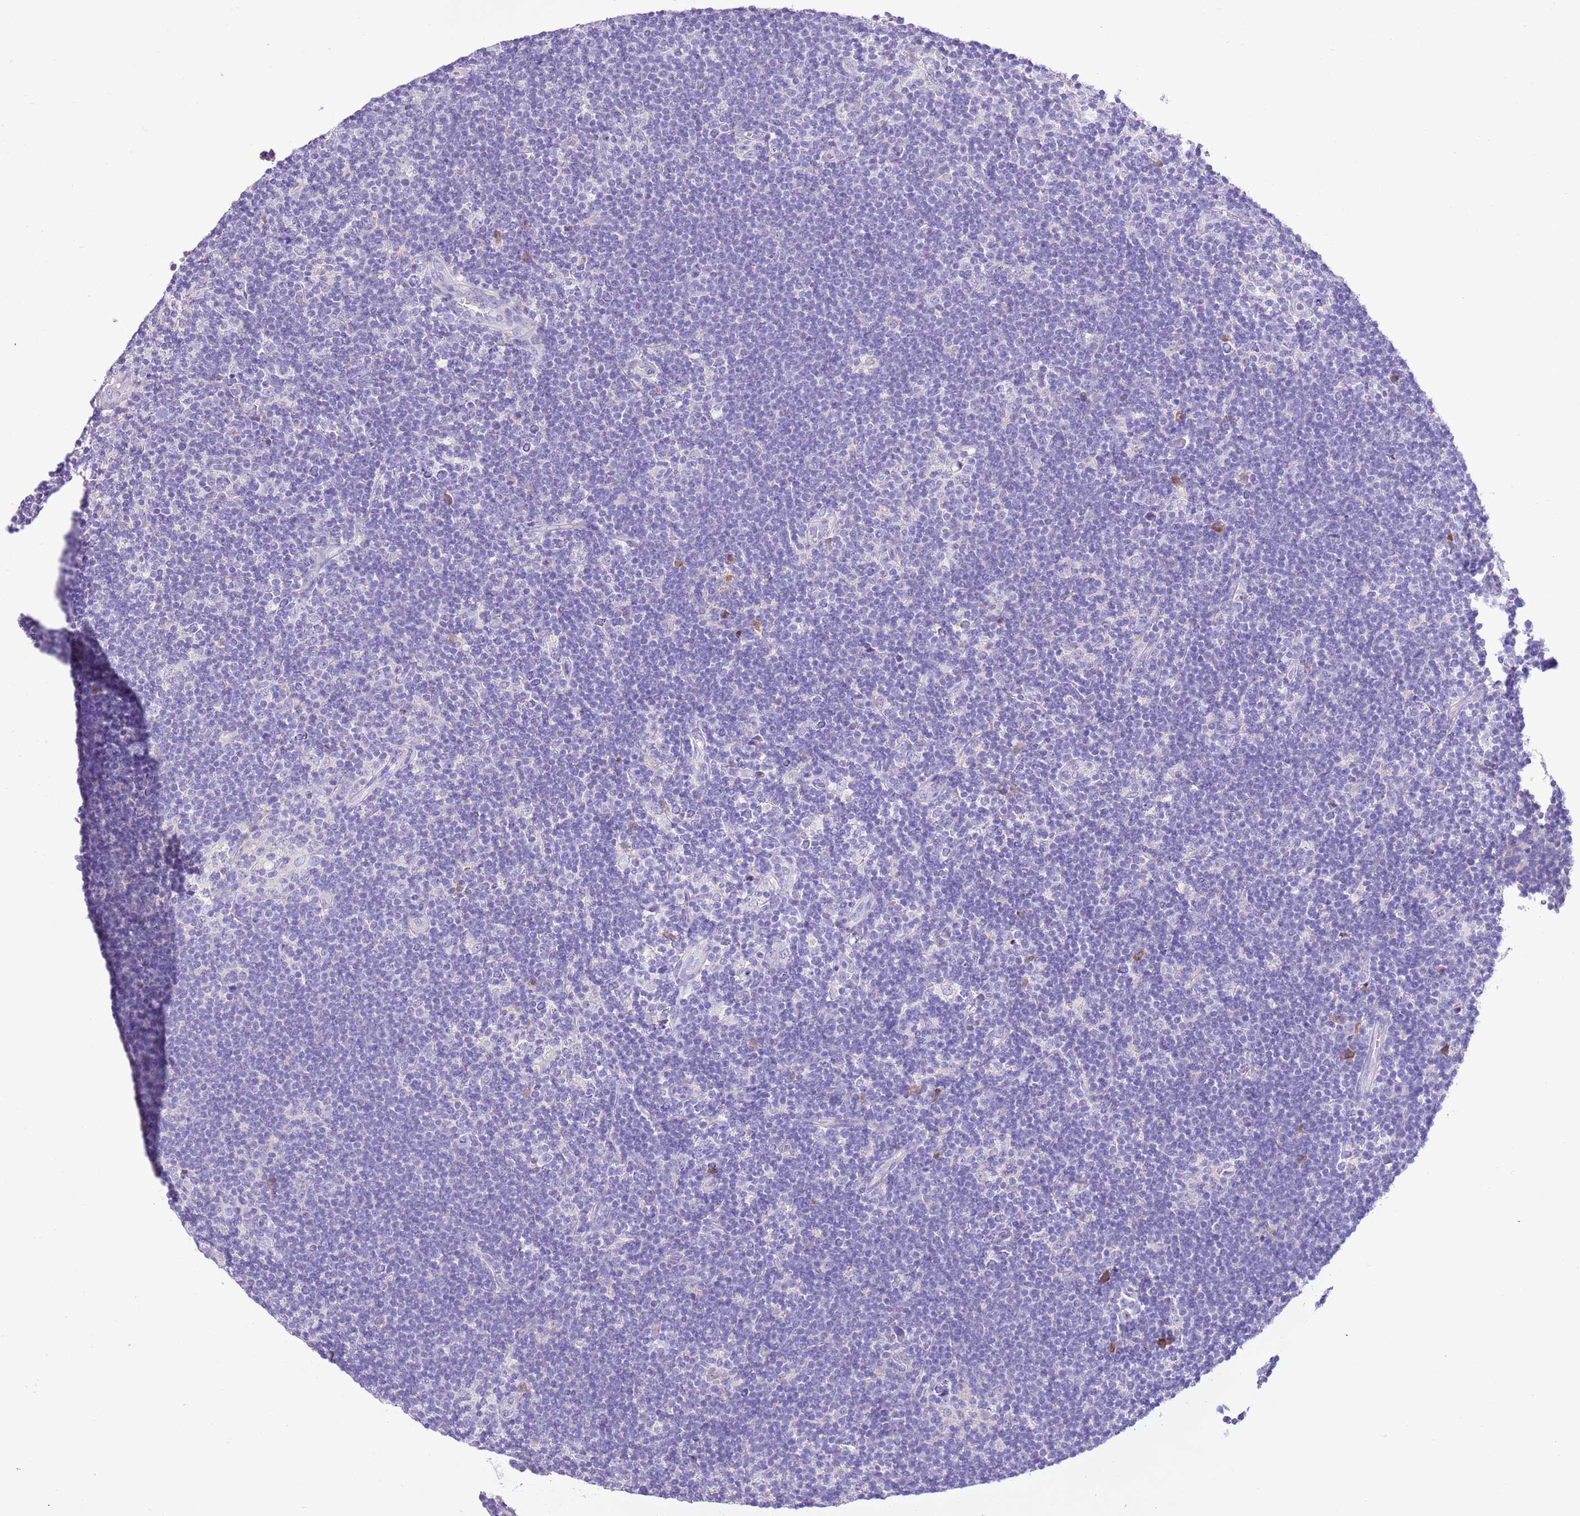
{"staining": {"intensity": "negative", "quantity": "none", "location": "none"}, "tissue": "lymphoma", "cell_type": "Tumor cells", "image_type": "cancer", "snomed": [{"axis": "morphology", "description": "Hodgkin's disease, NOS"}, {"axis": "topography", "description": "Lymph node"}], "caption": "Tumor cells show no significant staining in lymphoma.", "gene": "AAR2", "patient": {"sex": "female", "age": 57}}